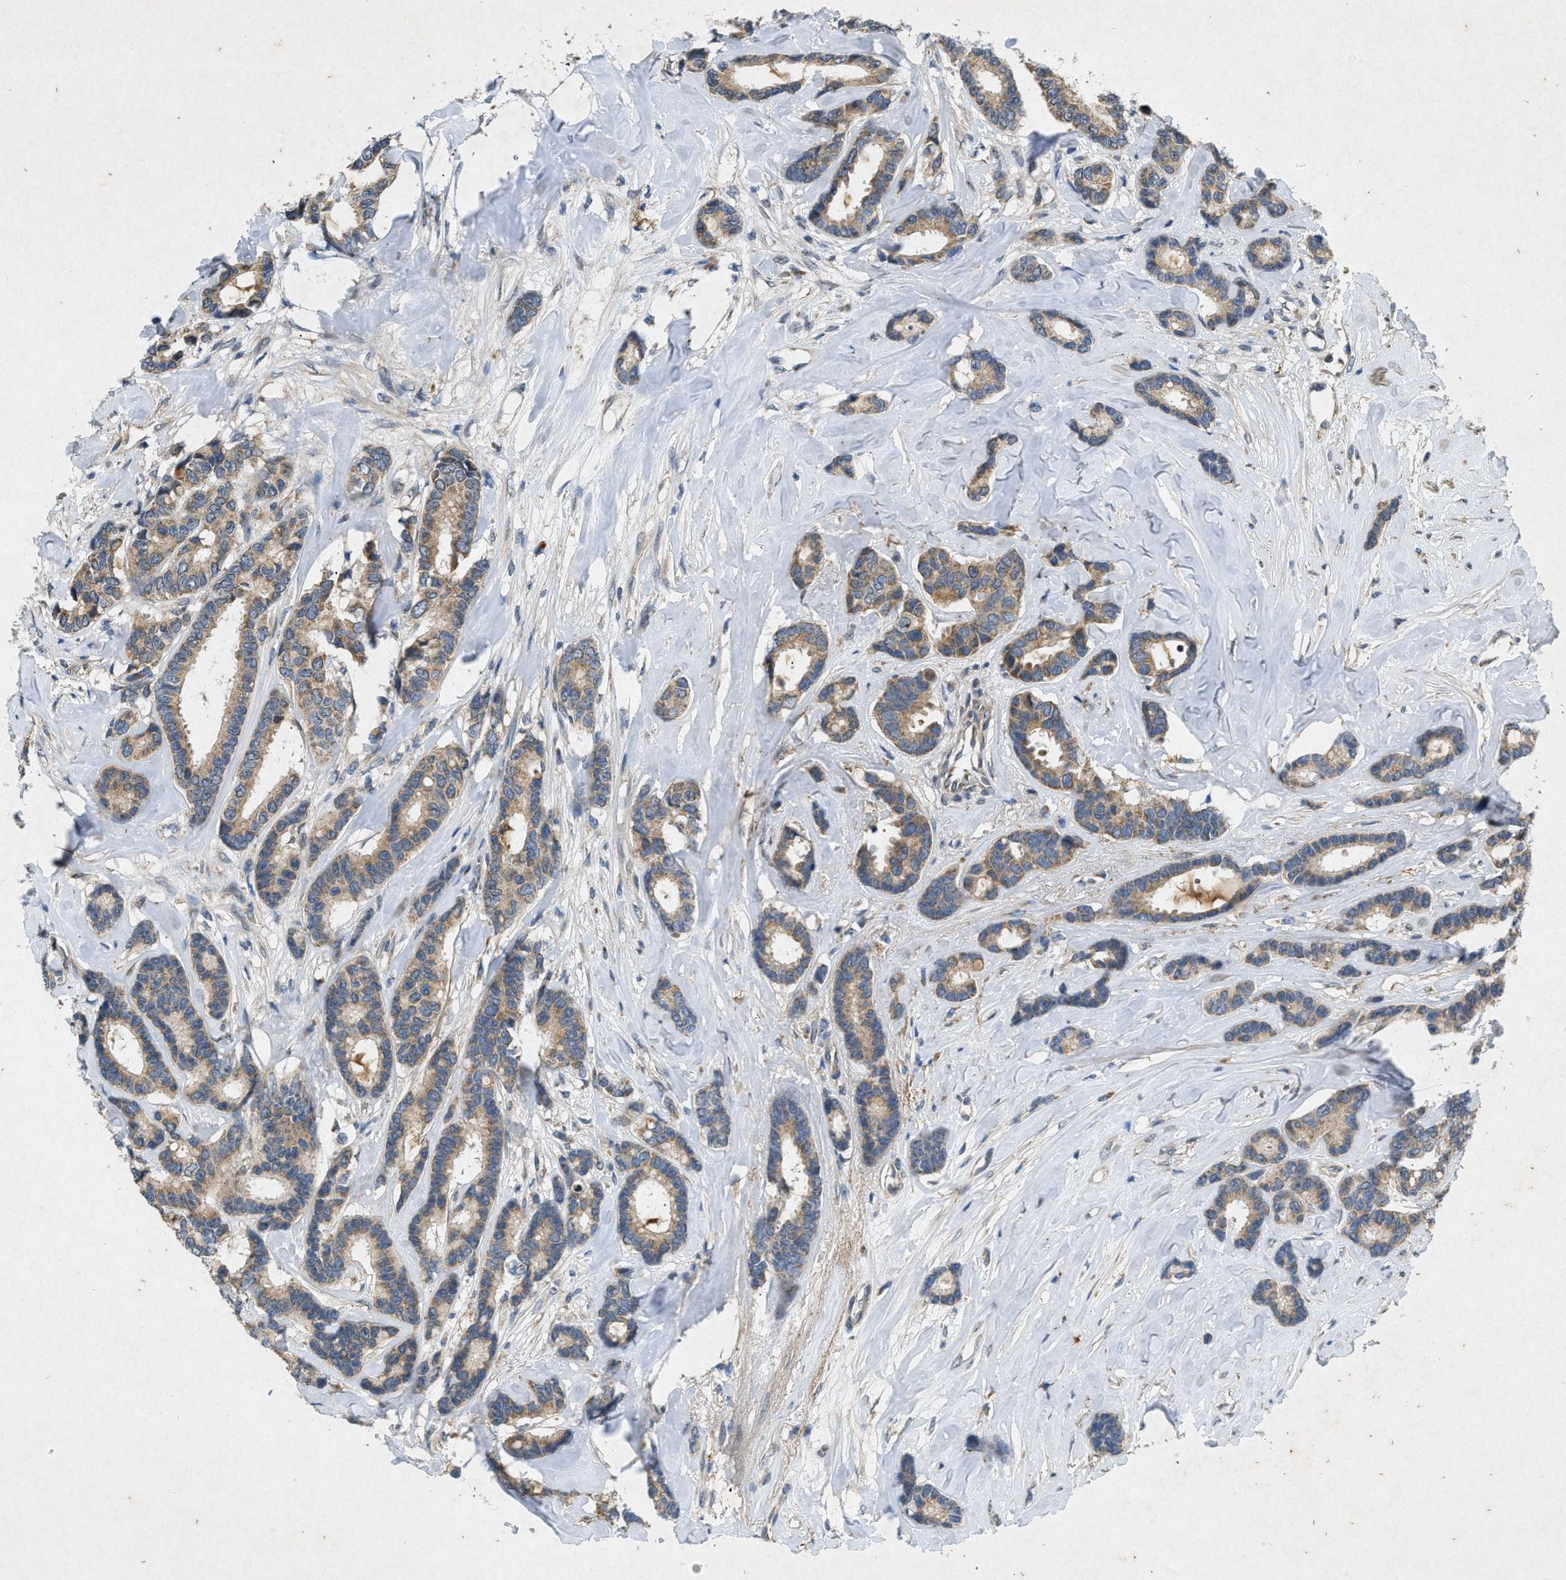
{"staining": {"intensity": "moderate", "quantity": ">75%", "location": "cytoplasmic/membranous"}, "tissue": "breast cancer", "cell_type": "Tumor cells", "image_type": "cancer", "snomed": [{"axis": "morphology", "description": "Duct carcinoma"}, {"axis": "topography", "description": "Breast"}], "caption": "Immunohistochemistry image of neoplastic tissue: breast cancer stained using immunohistochemistry (IHC) demonstrates medium levels of moderate protein expression localized specifically in the cytoplasmic/membranous of tumor cells, appearing as a cytoplasmic/membranous brown color.", "gene": "PRKG2", "patient": {"sex": "female", "age": 87}}